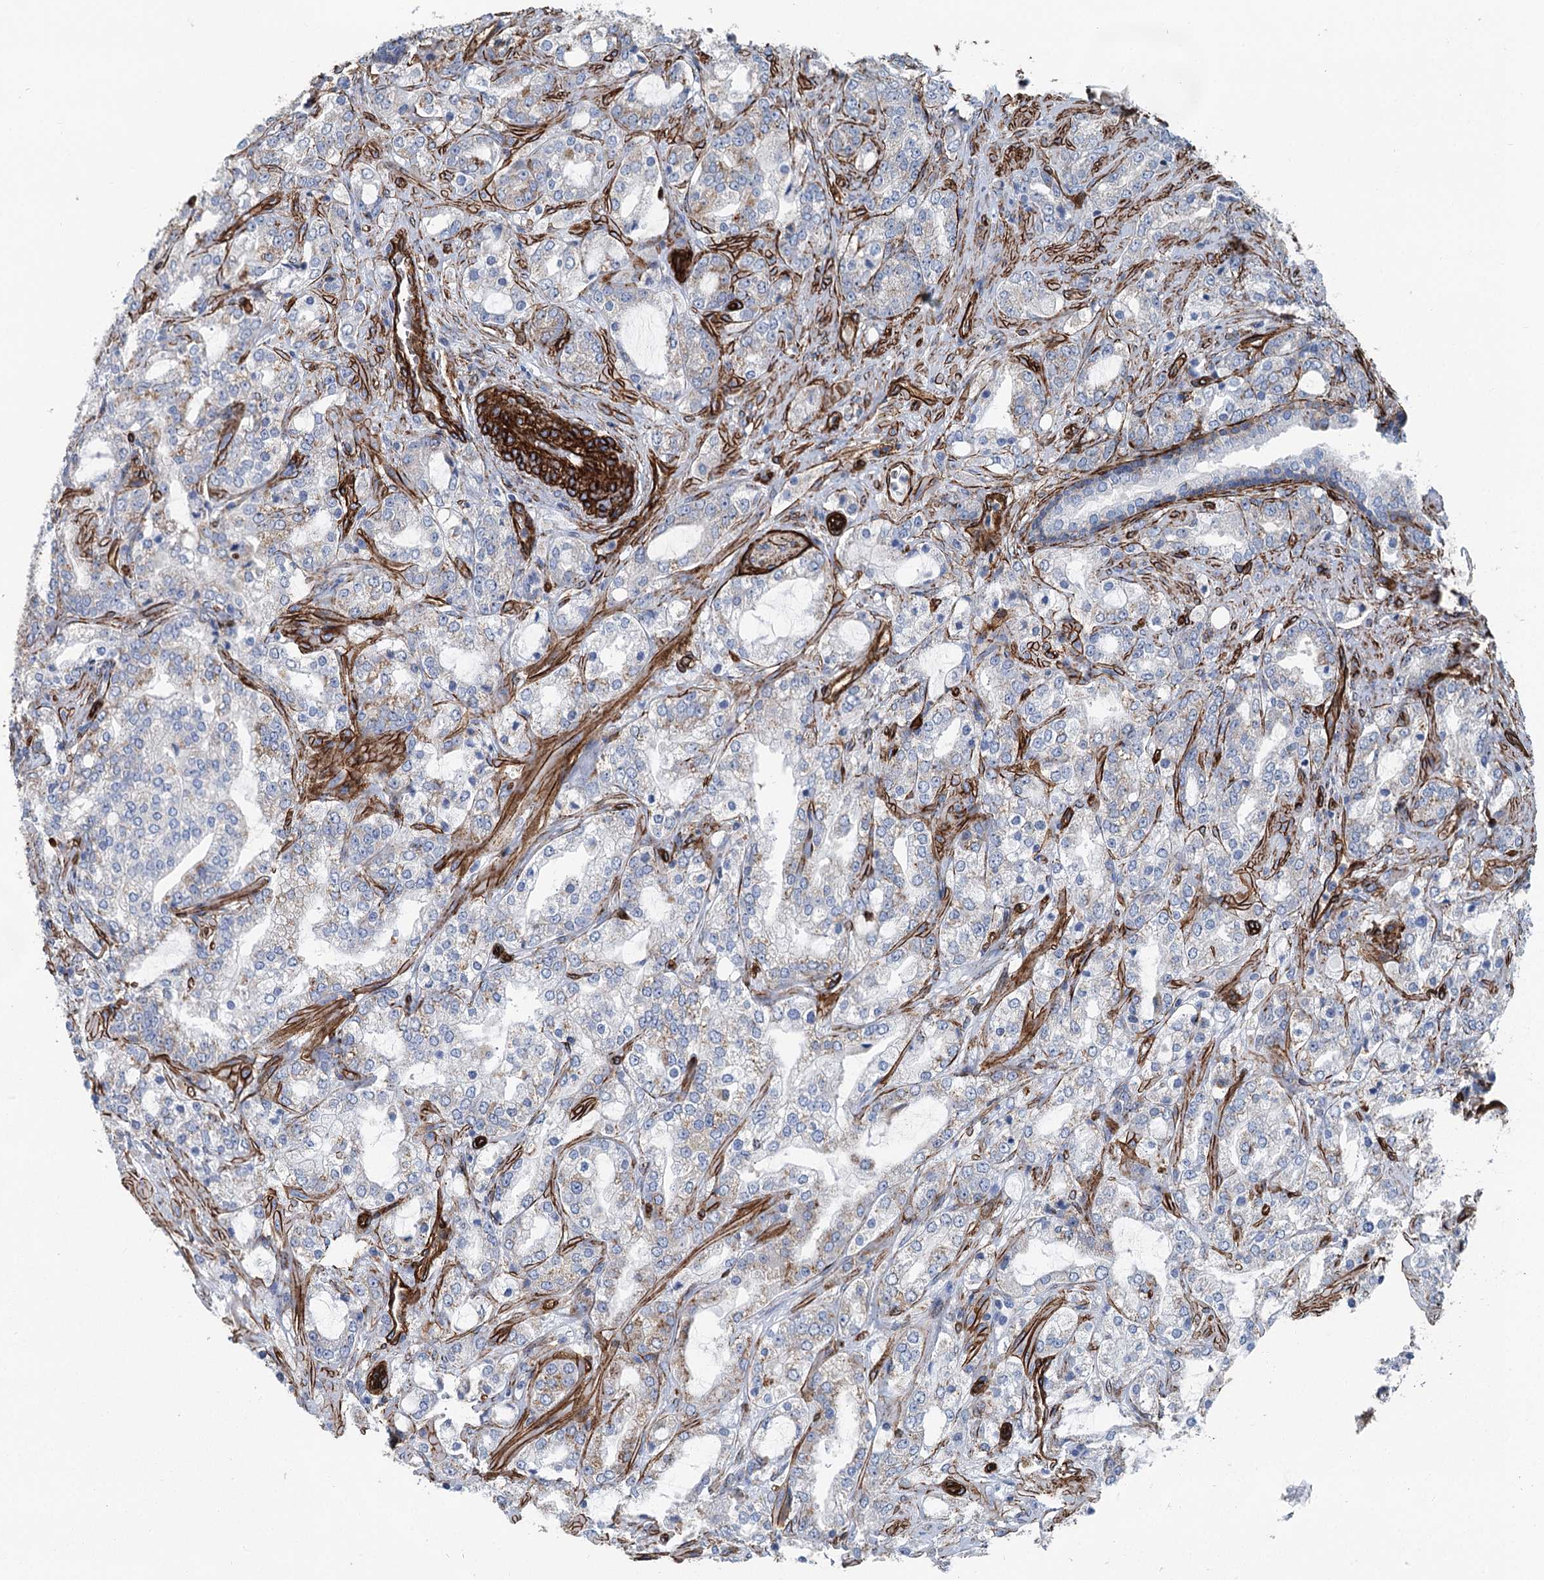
{"staining": {"intensity": "negative", "quantity": "none", "location": "none"}, "tissue": "prostate cancer", "cell_type": "Tumor cells", "image_type": "cancer", "snomed": [{"axis": "morphology", "description": "Adenocarcinoma, High grade"}, {"axis": "topography", "description": "Prostate"}], "caption": "The IHC photomicrograph has no significant expression in tumor cells of prostate cancer (adenocarcinoma (high-grade)) tissue. Nuclei are stained in blue.", "gene": "IQSEC1", "patient": {"sex": "male", "age": 64}}